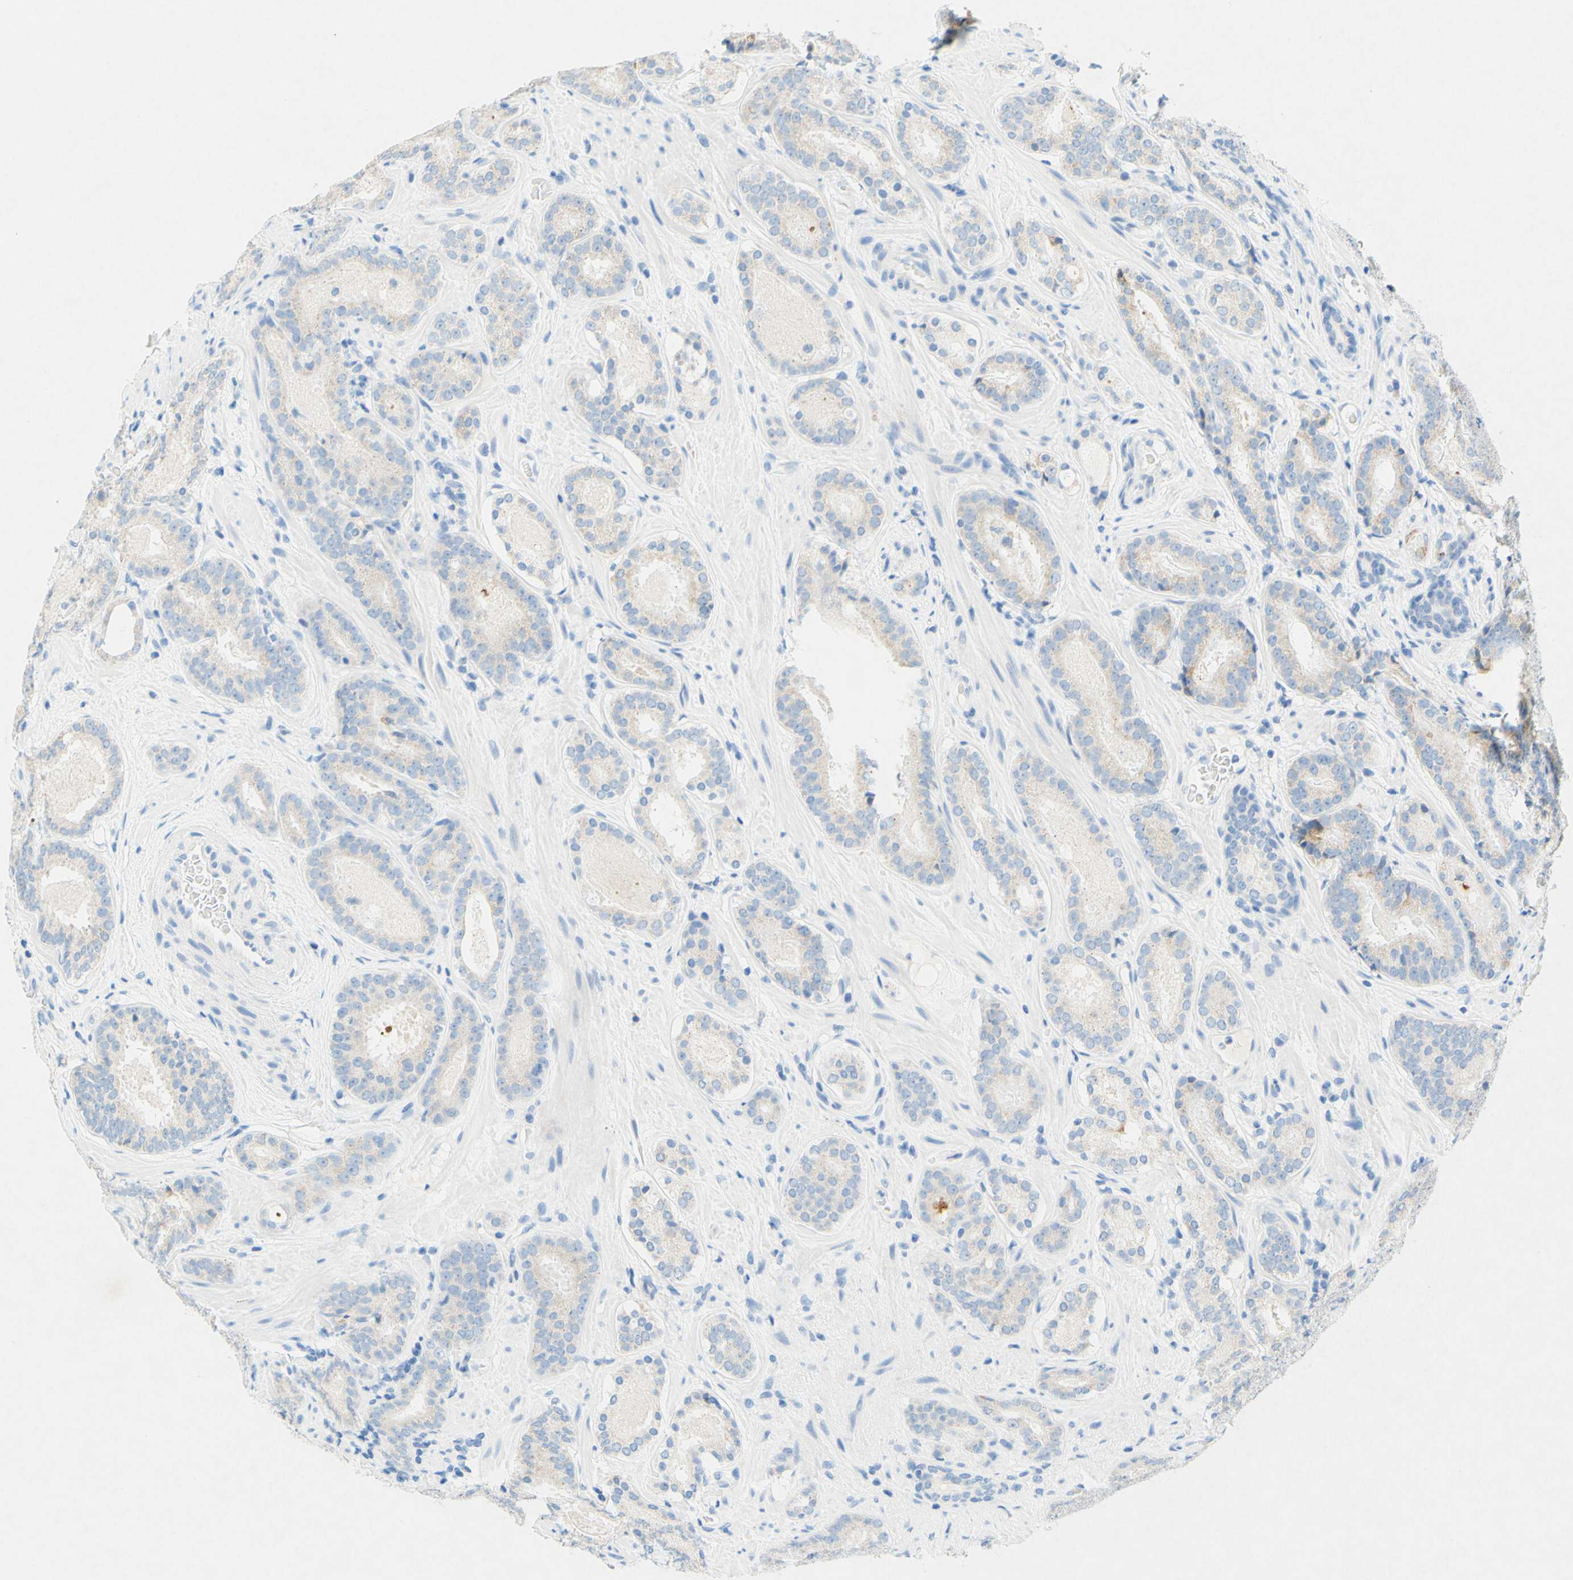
{"staining": {"intensity": "weak", "quantity": "25%-75%", "location": "cytoplasmic/membranous"}, "tissue": "prostate cancer", "cell_type": "Tumor cells", "image_type": "cancer", "snomed": [{"axis": "morphology", "description": "Adenocarcinoma, Low grade"}, {"axis": "topography", "description": "Prostate"}], "caption": "Immunohistochemistry of human prostate low-grade adenocarcinoma reveals low levels of weak cytoplasmic/membranous staining in approximately 25%-75% of tumor cells.", "gene": "SLC46A1", "patient": {"sex": "male", "age": 69}}